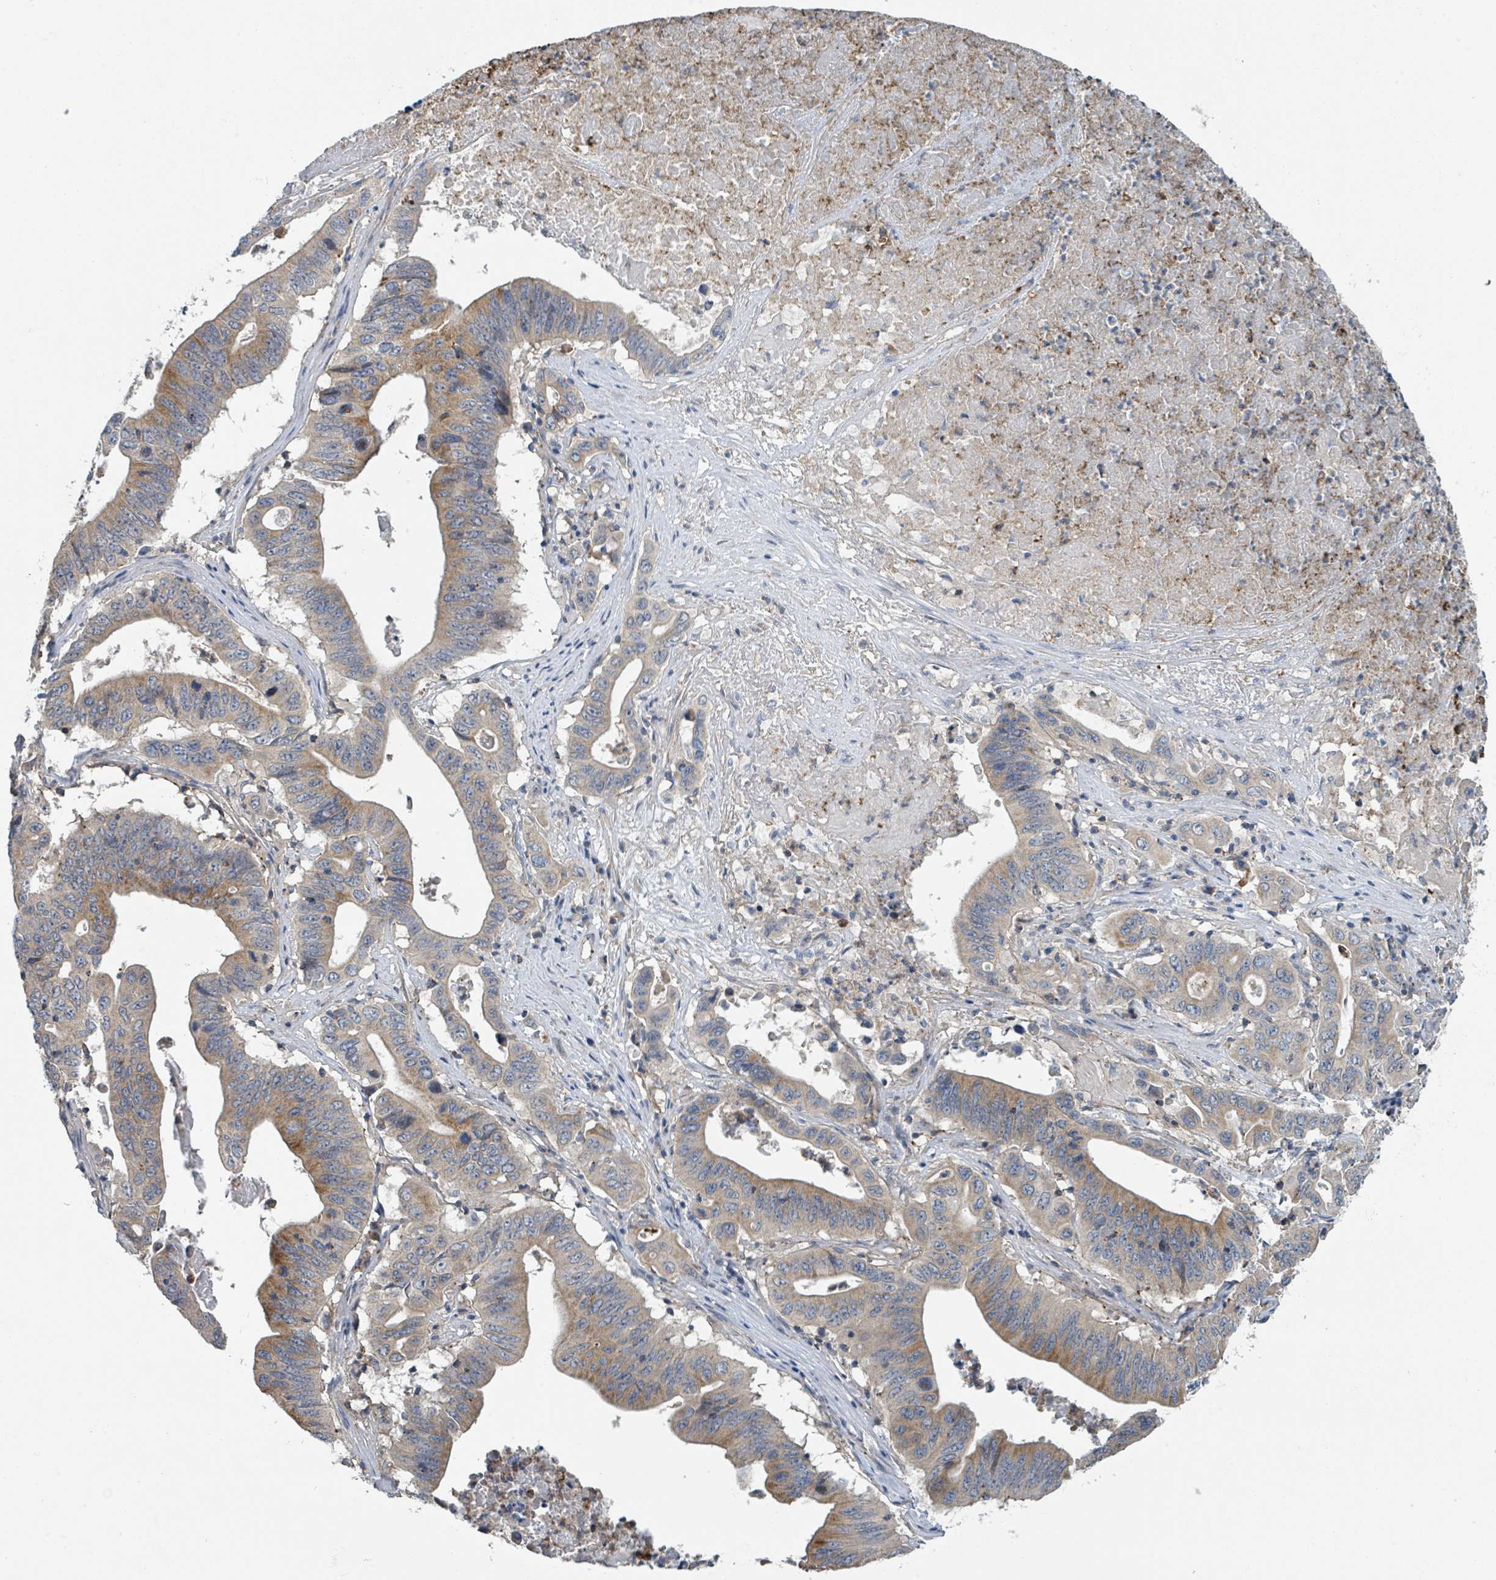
{"staining": {"intensity": "moderate", "quantity": "25%-75%", "location": "cytoplasmic/membranous"}, "tissue": "lung cancer", "cell_type": "Tumor cells", "image_type": "cancer", "snomed": [{"axis": "morphology", "description": "Adenocarcinoma, NOS"}, {"axis": "topography", "description": "Lung"}], "caption": "Human adenocarcinoma (lung) stained with a protein marker exhibits moderate staining in tumor cells.", "gene": "LRRC42", "patient": {"sex": "female", "age": 60}}